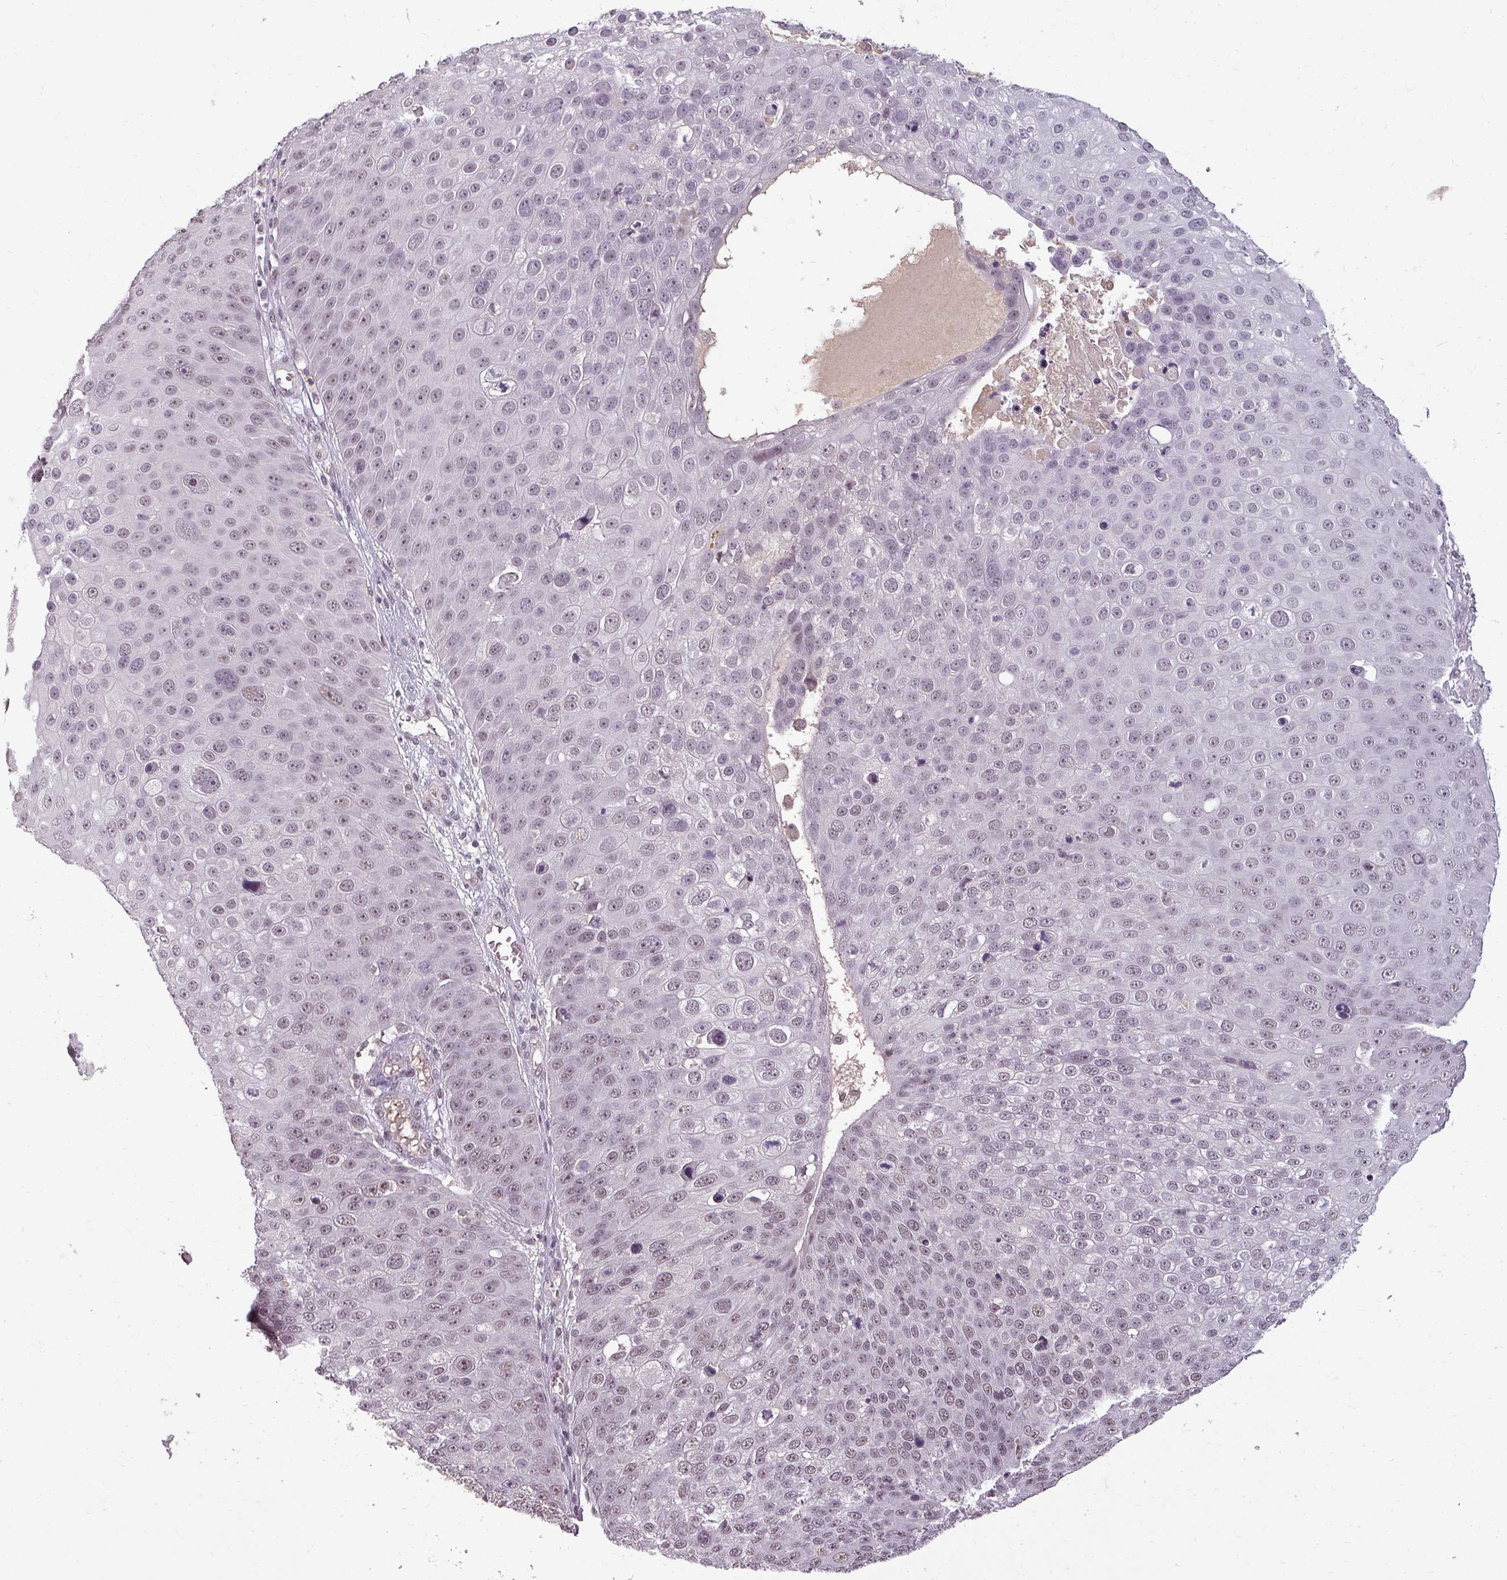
{"staining": {"intensity": "weak", "quantity": "<25%", "location": "nuclear"}, "tissue": "skin cancer", "cell_type": "Tumor cells", "image_type": "cancer", "snomed": [{"axis": "morphology", "description": "Squamous cell carcinoma, NOS"}, {"axis": "topography", "description": "Skin"}], "caption": "The image displays no significant staining in tumor cells of skin squamous cell carcinoma.", "gene": "BCAS3", "patient": {"sex": "male", "age": 71}}